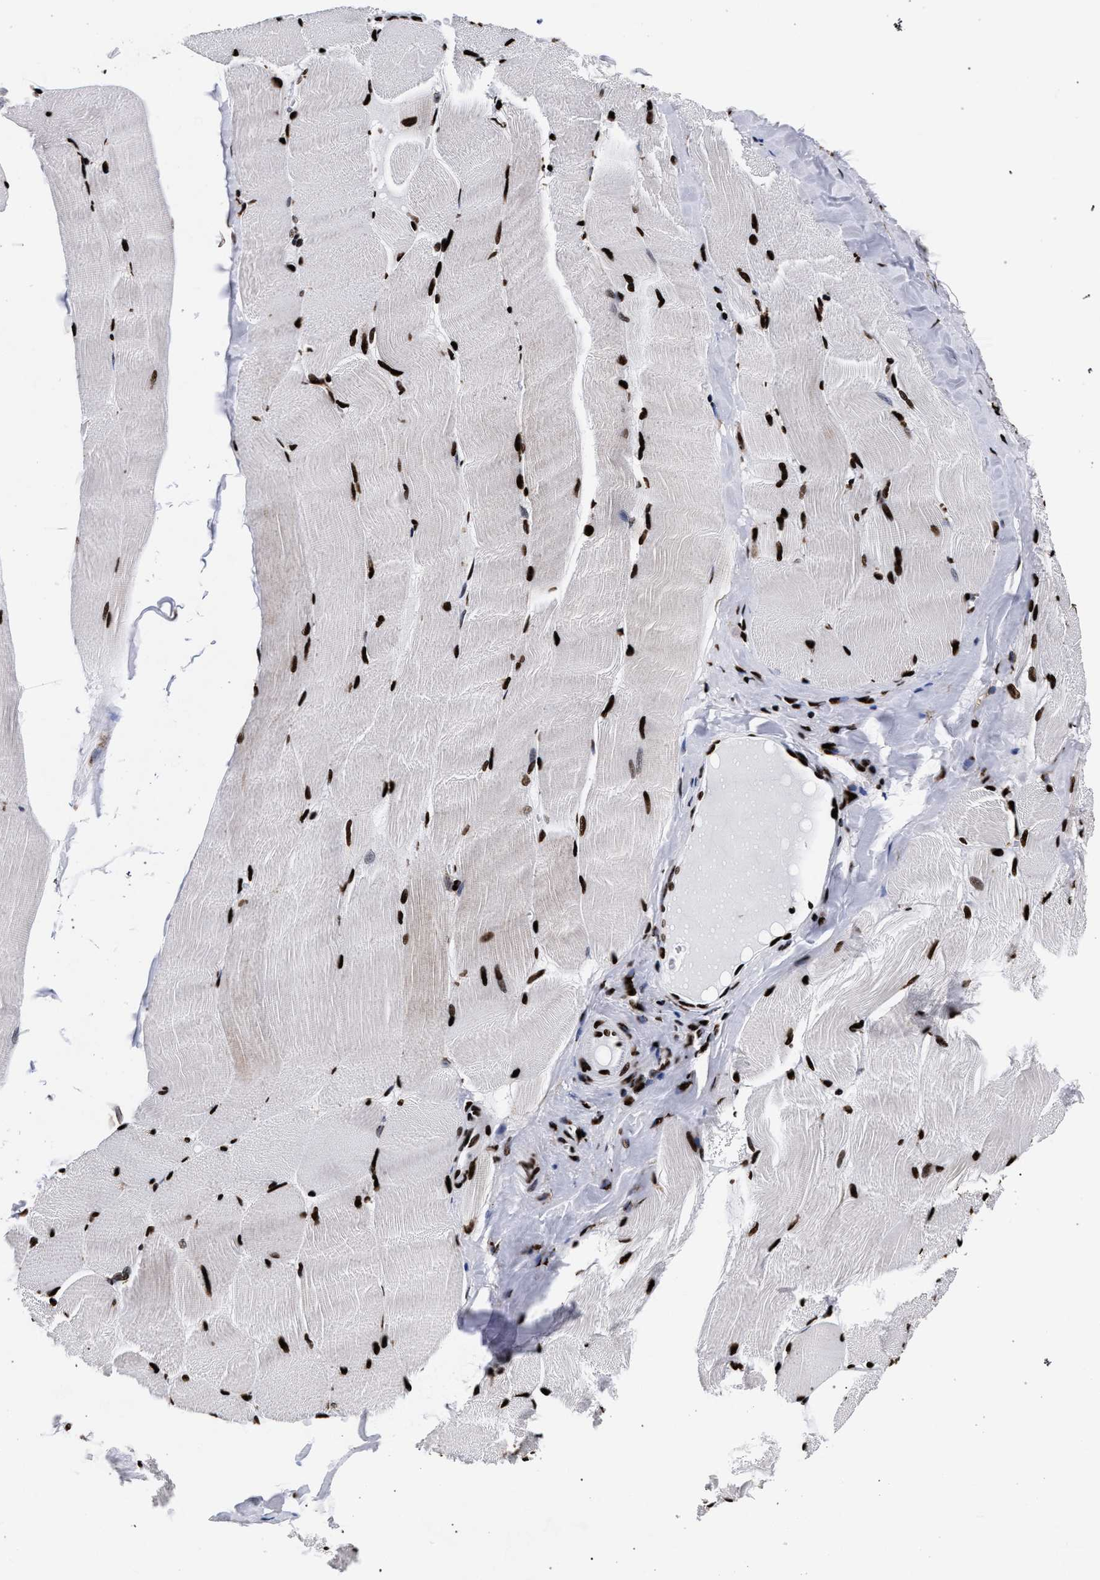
{"staining": {"intensity": "strong", "quantity": ">75%", "location": "nuclear"}, "tissue": "skeletal muscle", "cell_type": "Myocytes", "image_type": "normal", "snomed": [{"axis": "morphology", "description": "Normal tissue, NOS"}, {"axis": "morphology", "description": "Squamous cell carcinoma, NOS"}, {"axis": "topography", "description": "Skeletal muscle"}], "caption": "Protein staining reveals strong nuclear staining in about >75% of myocytes in unremarkable skeletal muscle.", "gene": "HNRNPA1", "patient": {"sex": "male", "age": 51}}